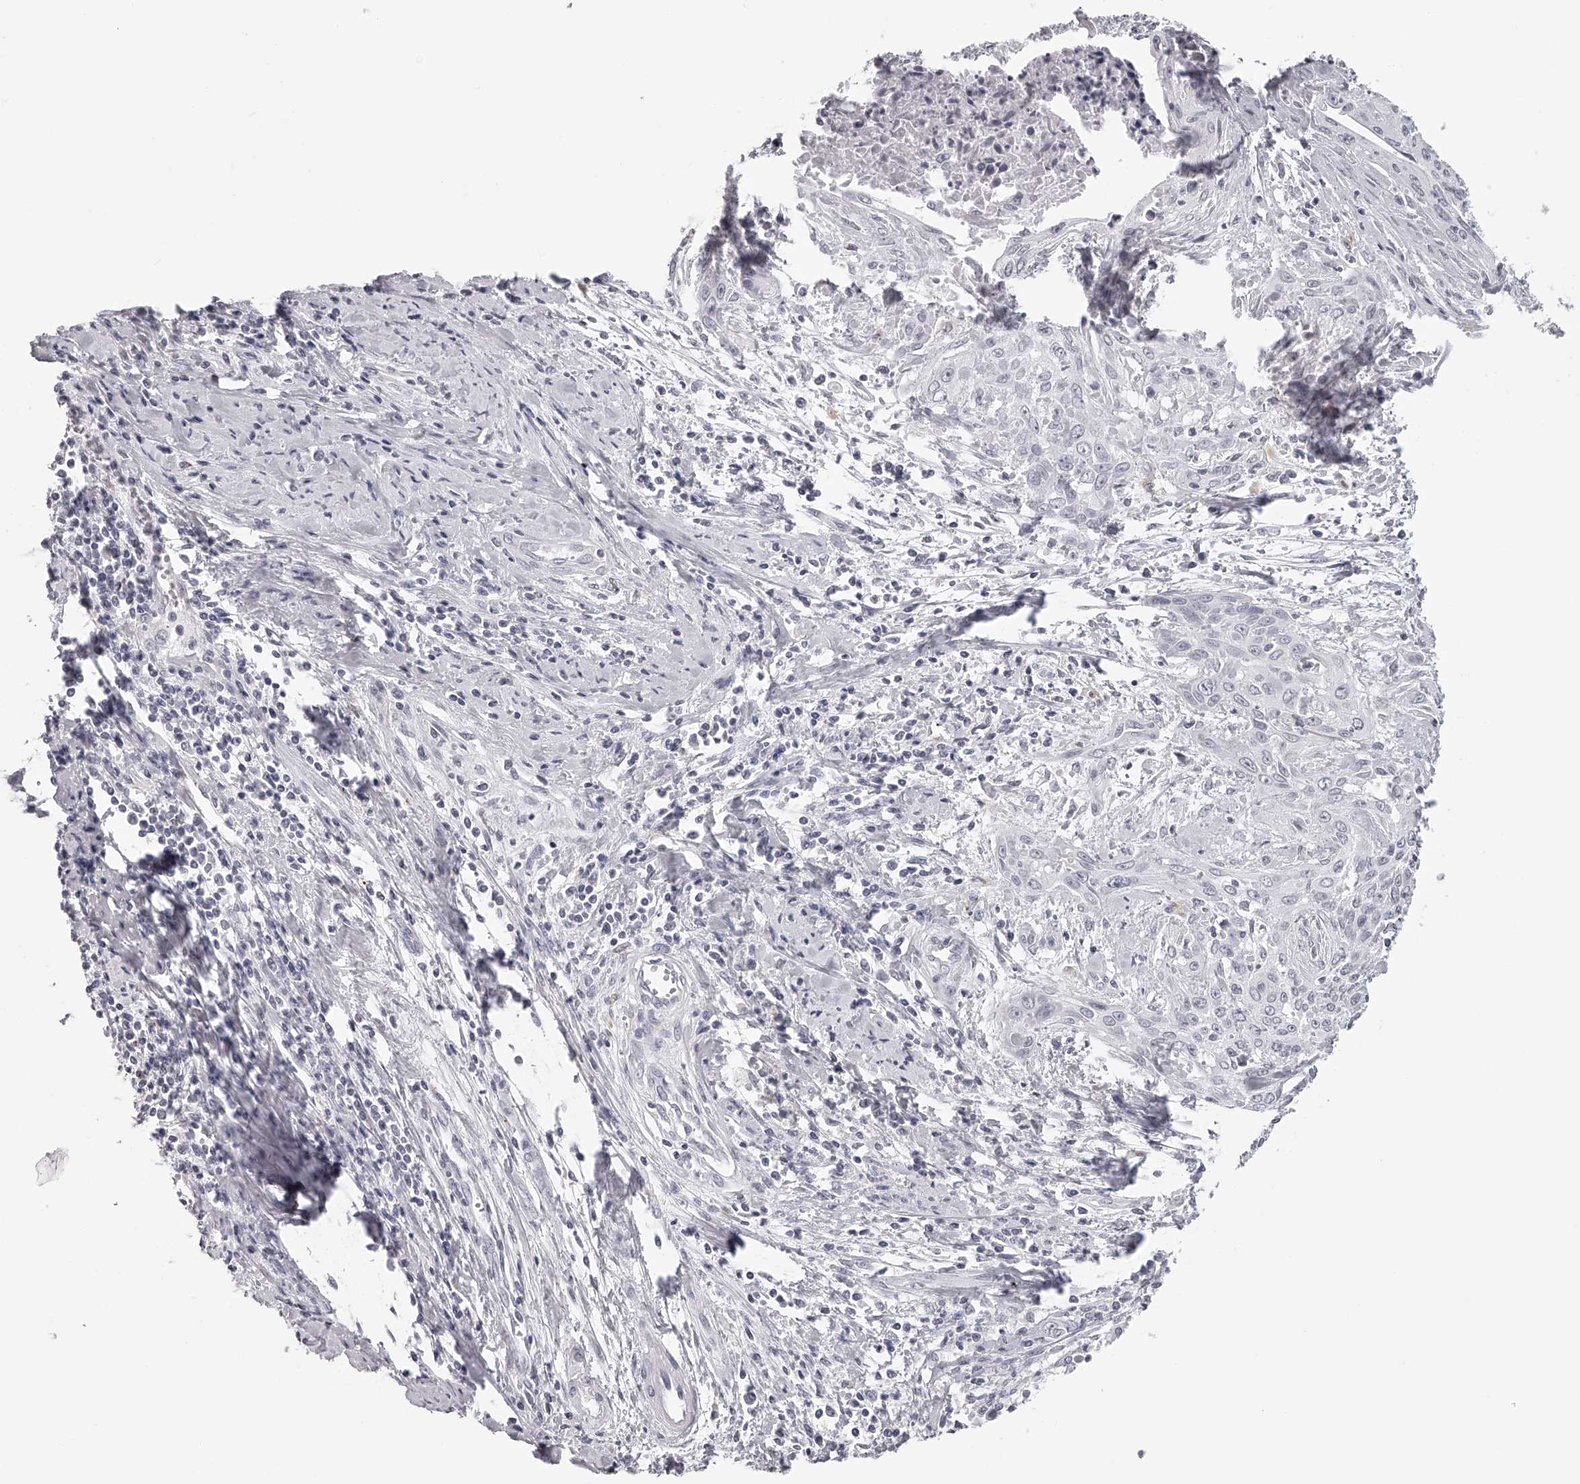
{"staining": {"intensity": "negative", "quantity": "none", "location": "none"}, "tissue": "cervical cancer", "cell_type": "Tumor cells", "image_type": "cancer", "snomed": [{"axis": "morphology", "description": "Squamous cell carcinoma, NOS"}, {"axis": "topography", "description": "Cervix"}], "caption": "Tumor cells are negative for protein expression in human cervical squamous cell carcinoma. (Brightfield microscopy of DAB immunohistochemistry (IHC) at high magnification).", "gene": "RNF220", "patient": {"sex": "female", "age": 55}}